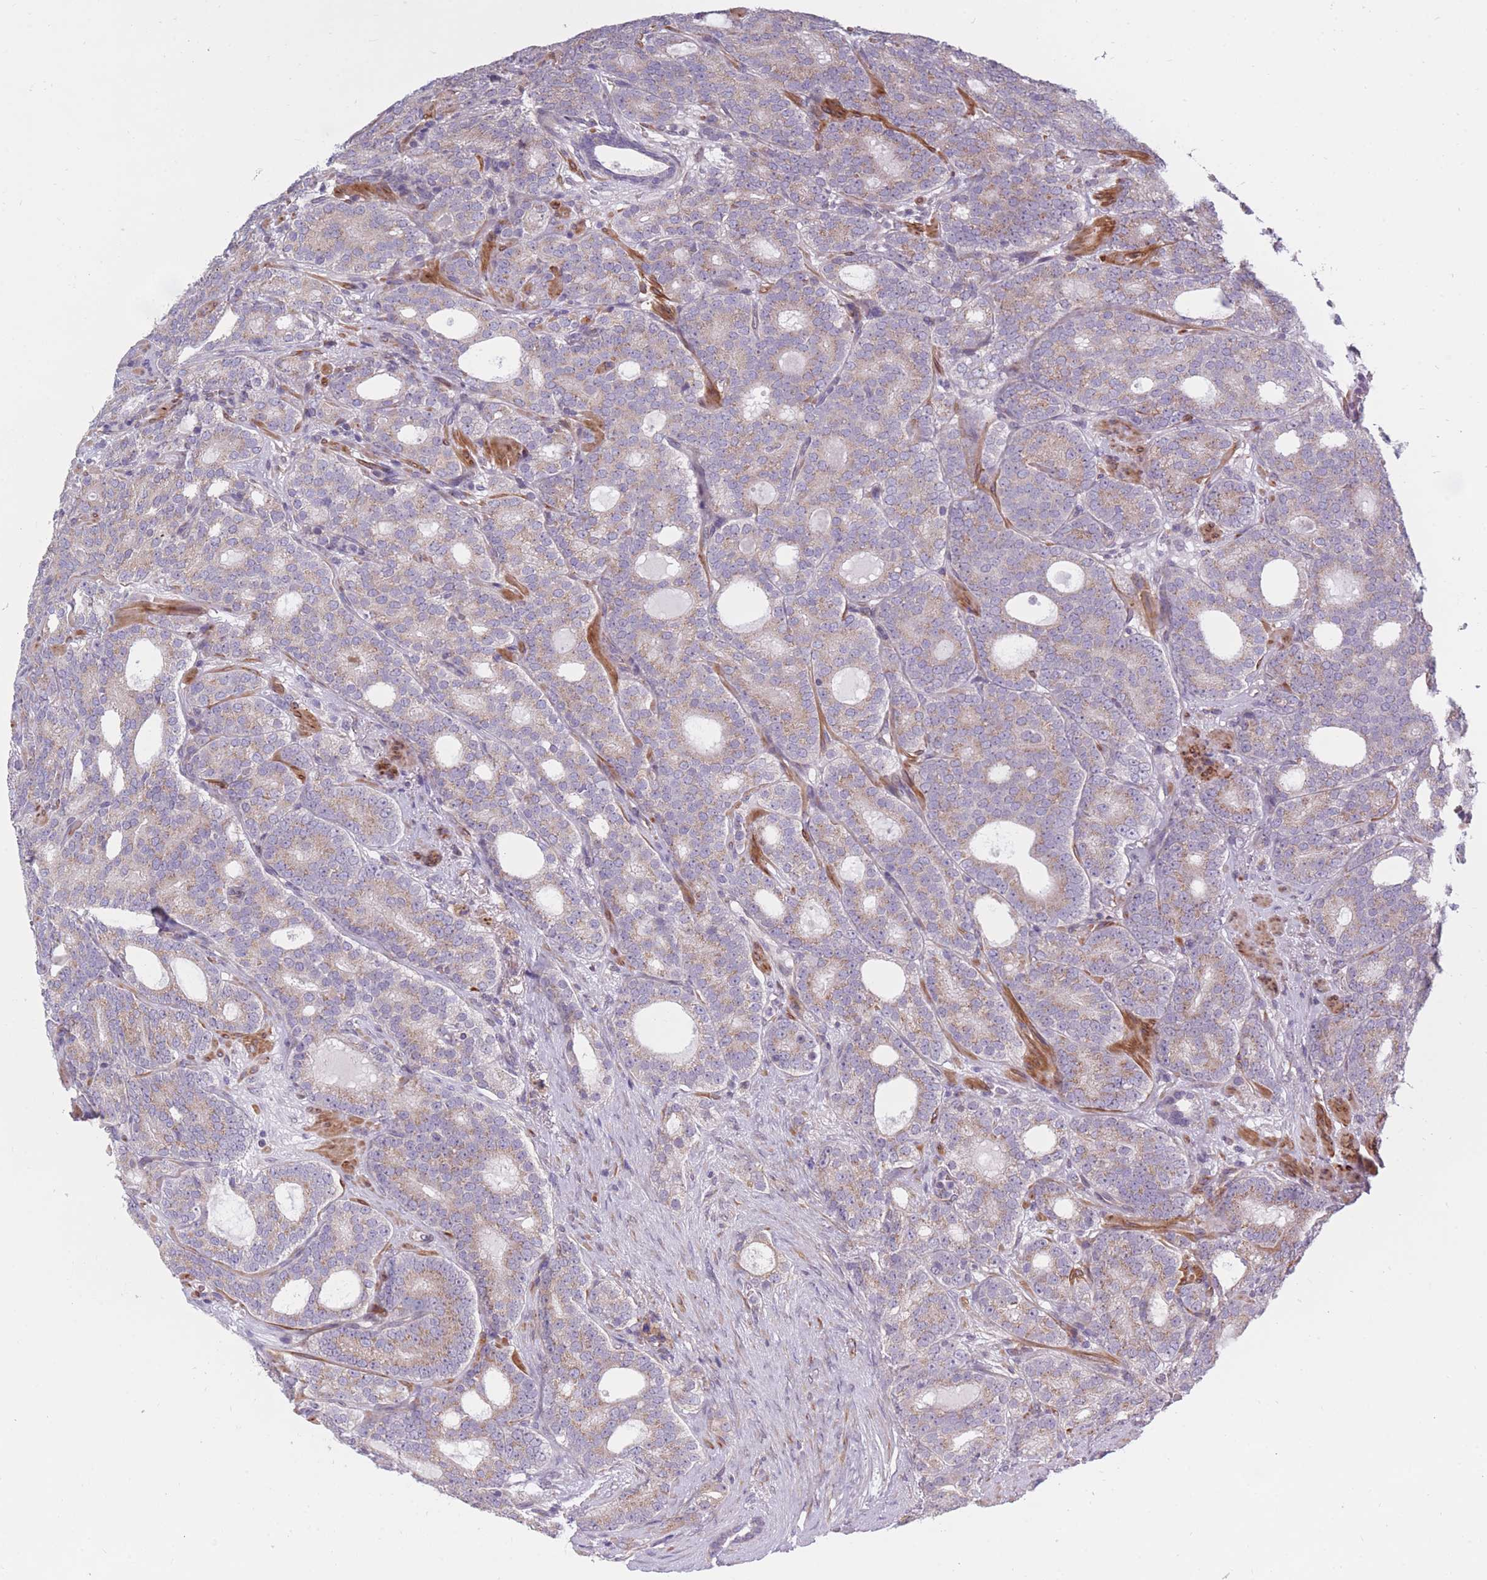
{"staining": {"intensity": "weak", "quantity": "25%-75%", "location": "cytoplasmic/membranous"}, "tissue": "prostate cancer", "cell_type": "Tumor cells", "image_type": "cancer", "snomed": [{"axis": "morphology", "description": "Adenocarcinoma, High grade"}, {"axis": "topography", "description": "Prostate"}], "caption": "Prostate high-grade adenocarcinoma stained with a brown dye reveals weak cytoplasmic/membranous positive expression in about 25%-75% of tumor cells.", "gene": "CCNQ", "patient": {"sex": "male", "age": 64}}